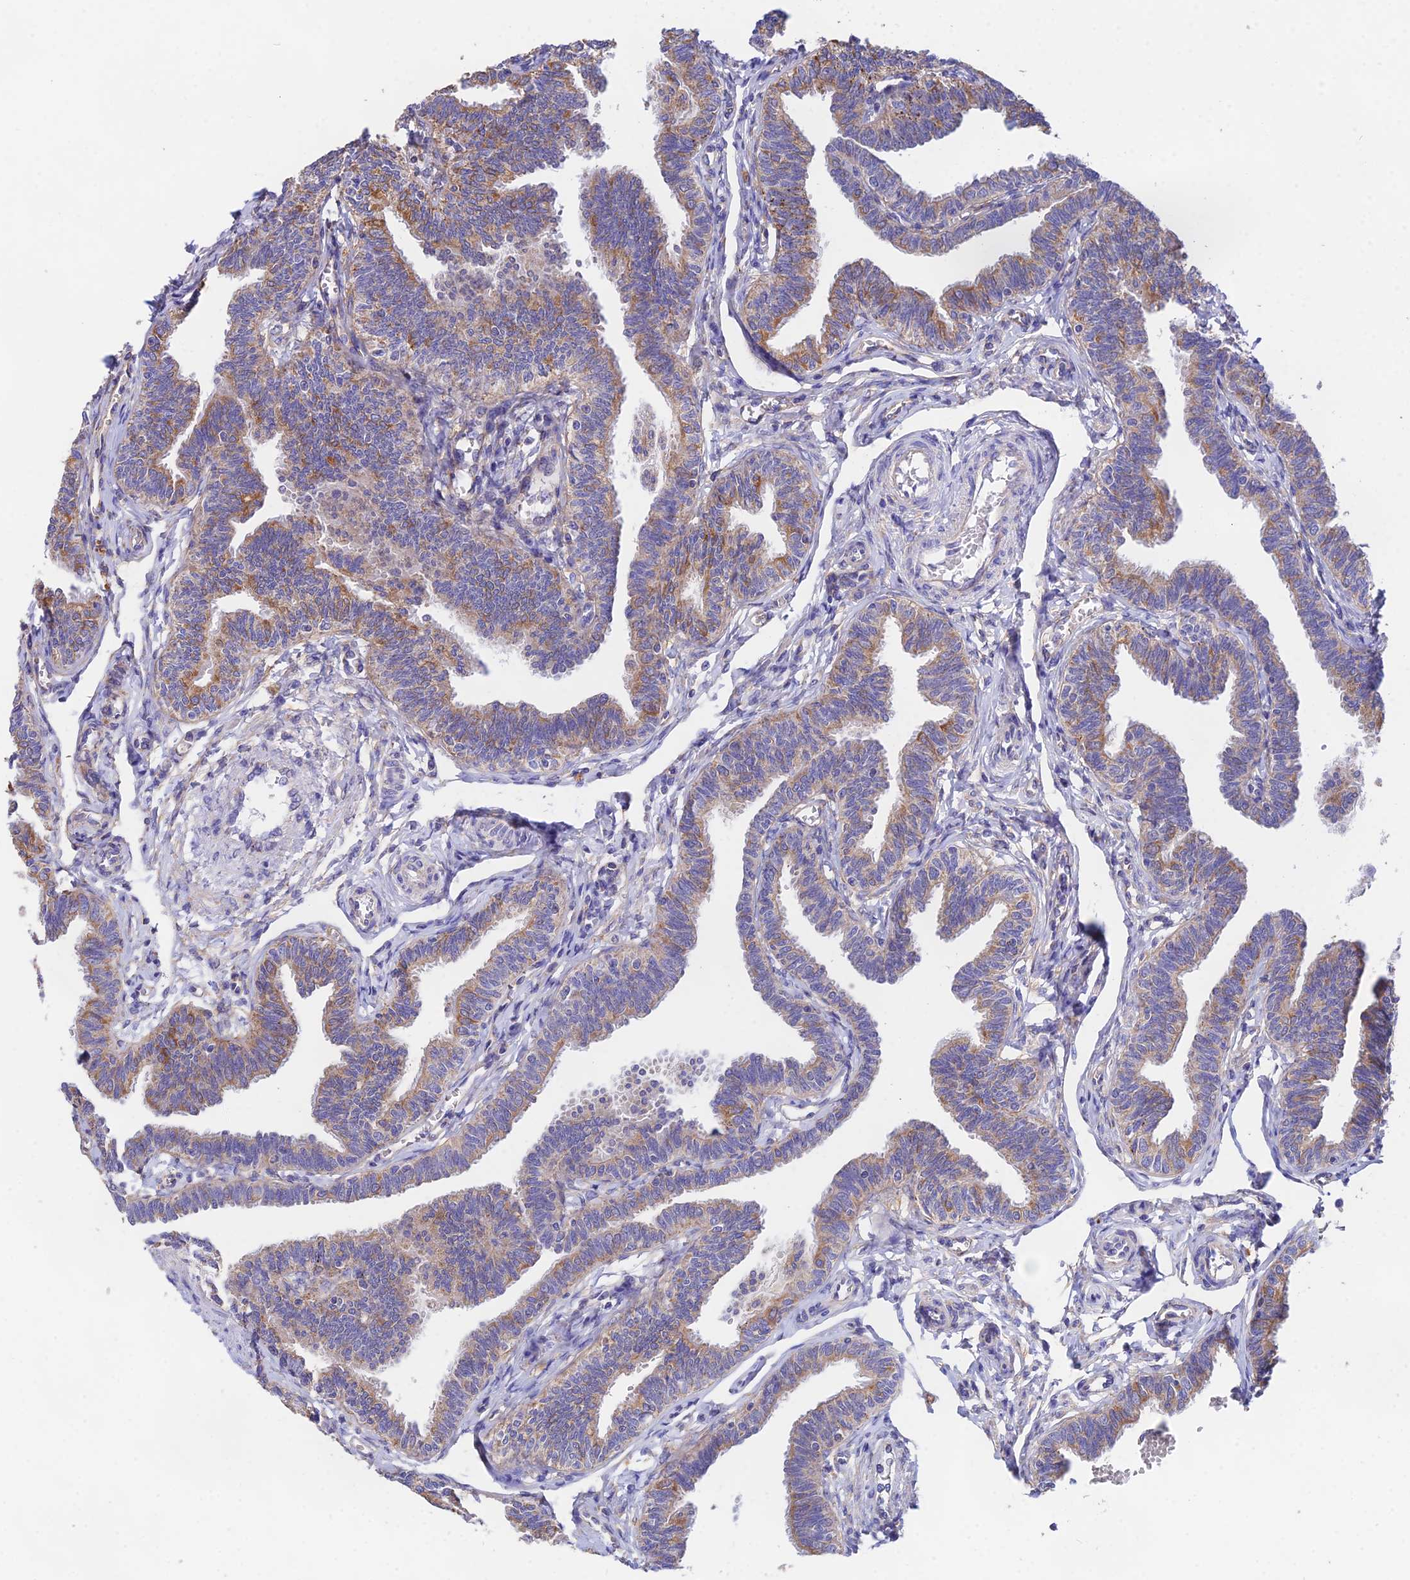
{"staining": {"intensity": "moderate", "quantity": "<25%", "location": "cytoplasmic/membranous"}, "tissue": "fallopian tube", "cell_type": "Glandular cells", "image_type": "normal", "snomed": [{"axis": "morphology", "description": "Normal tissue, NOS"}, {"axis": "topography", "description": "Fallopian tube"}, {"axis": "topography", "description": "Ovary"}], "caption": "A brown stain shows moderate cytoplasmic/membranous expression of a protein in glandular cells of unremarkable fallopian tube. The staining was performed using DAB (3,3'-diaminobenzidine) to visualize the protein expression in brown, while the nuclei were stained in blue with hematoxylin (Magnification: 20x).", "gene": "PPP2R2A", "patient": {"sex": "female", "age": 23}}